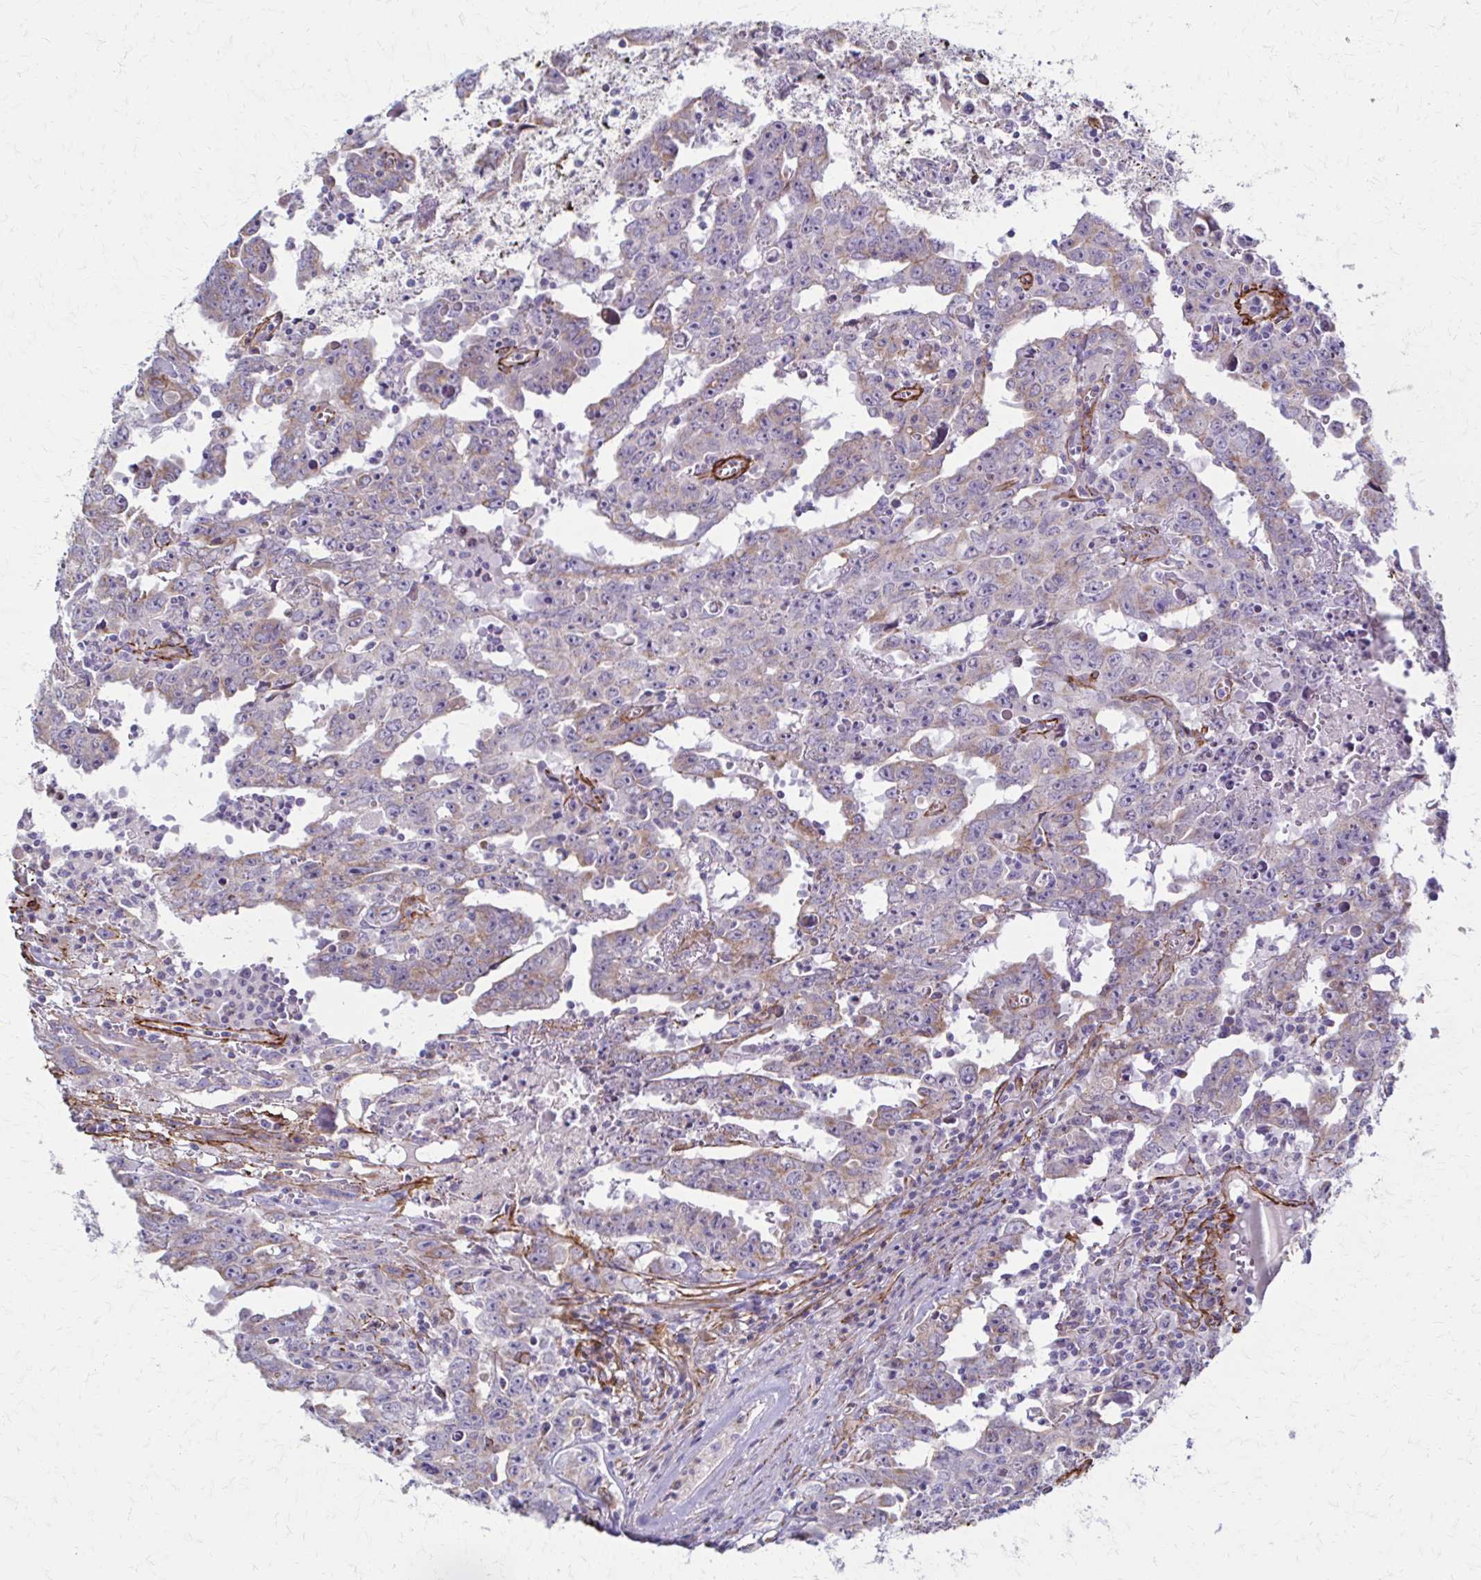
{"staining": {"intensity": "negative", "quantity": "none", "location": "none"}, "tissue": "testis cancer", "cell_type": "Tumor cells", "image_type": "cancer", "snomed": [{"axis": "morphology", "description": "Carcinoma, Embryonal, NOS"}, {"axis": "topography", "description": "Testis"}], "caption": "This is a micrograph of immunohistochemistry (IHC) staining of testis embryonal carcinoma, which shows no staining in tumor cells.", "gene": "TIMMDC1", "patient": {"sex": "male", "age": 22}}